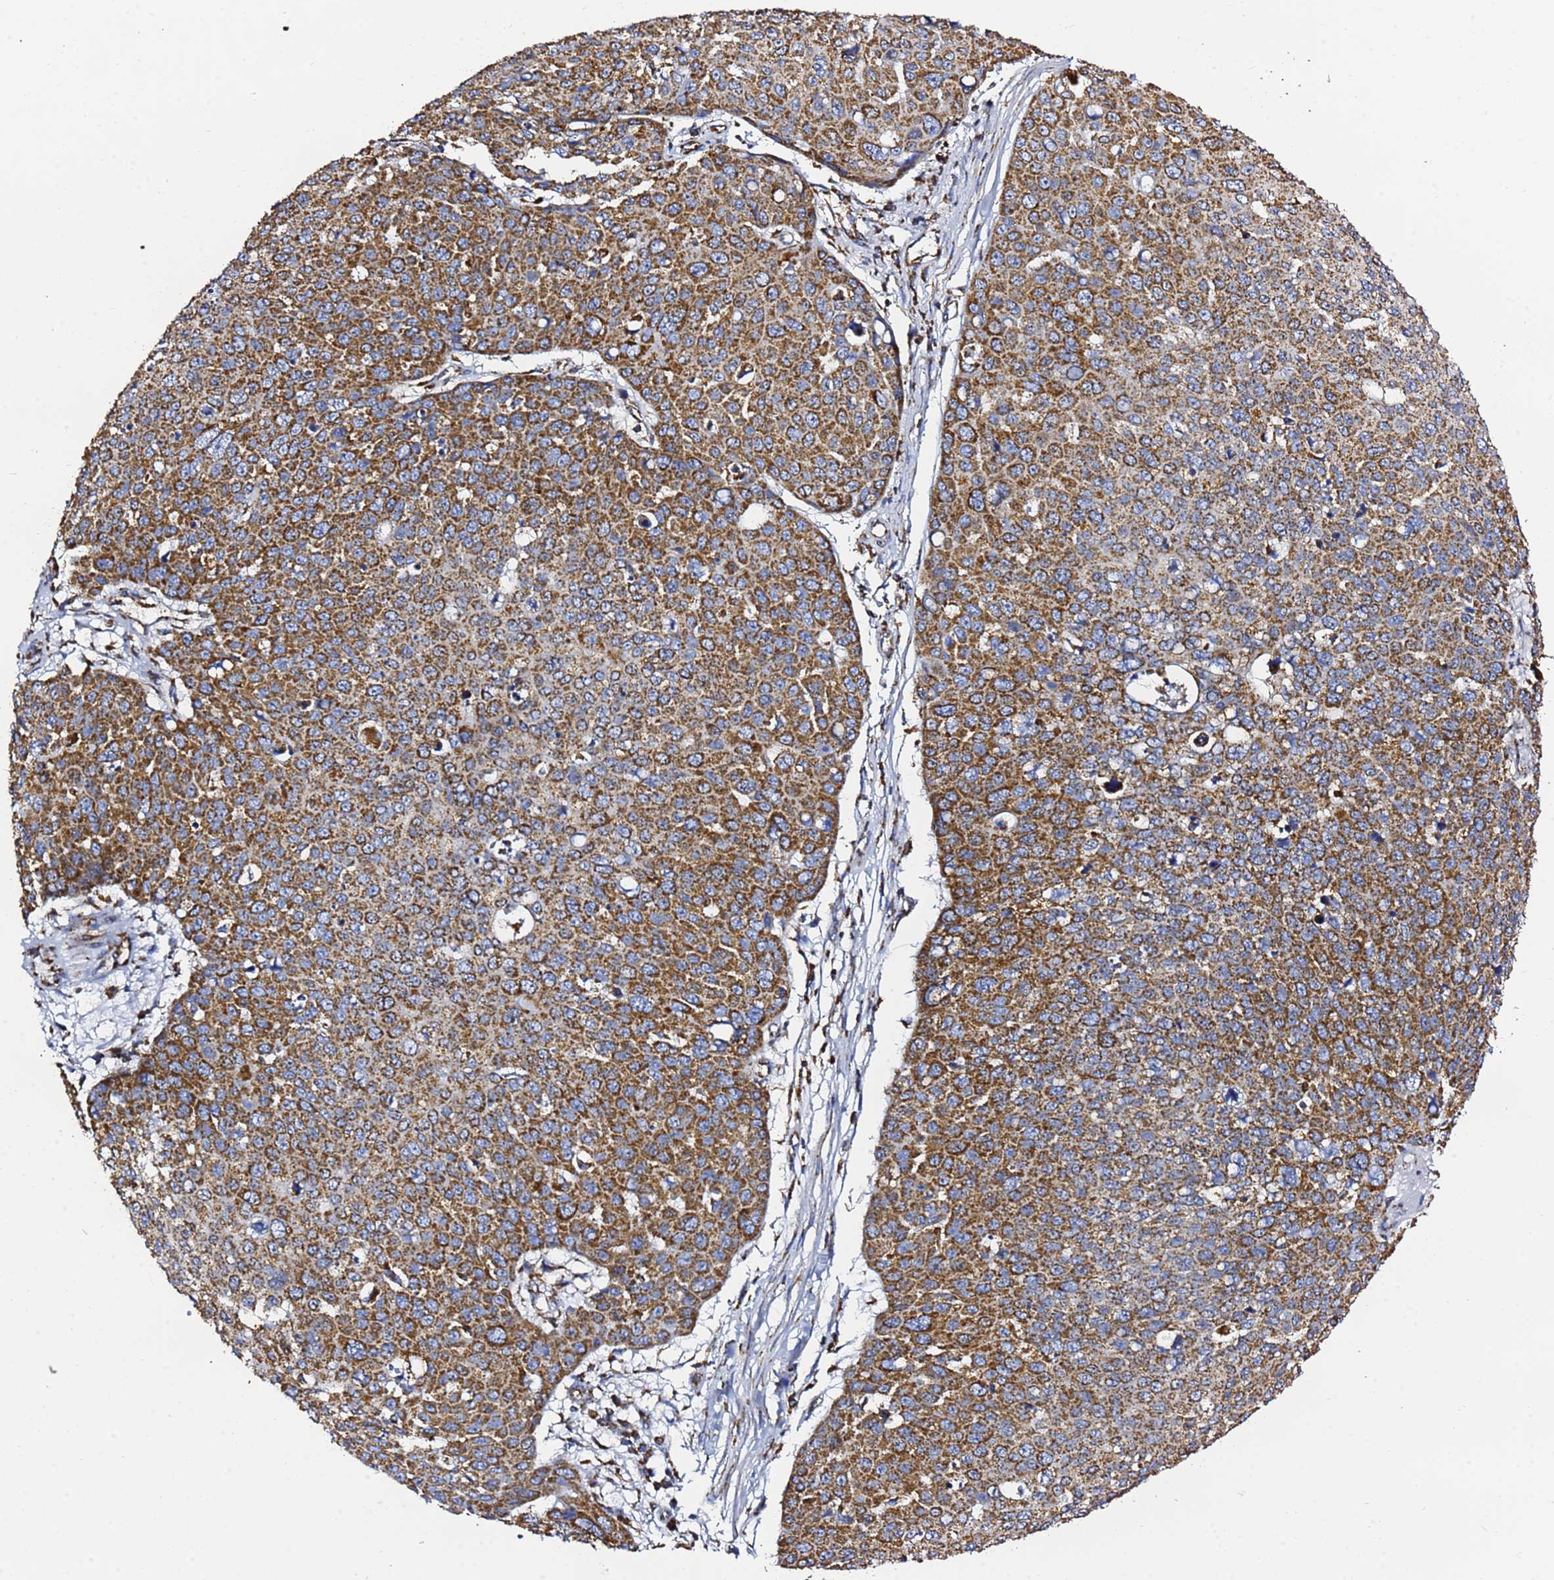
{"staining": {"intensity": "strong", "quantity": ">75%", "location": "cytoplasmic/membranous"}, "tissue": "skin cancer", "cell_type": "Tumor cells", "image_type": "cancer", "snomed": [{"axis": "morphology", "description": "Squamous cell carcinoma, NOS"}, {"axis": "topography", "description": "Skin"}], "caption": "Skin cancer (squamous cell carcinoma) was stained to show a protein in brown. There is high levels of strong cytoplasmic/membranous positivity in approximately >75% of tumor cells.", "gene": "PHB2", "patient": {"sex": "male", "age": 71}}